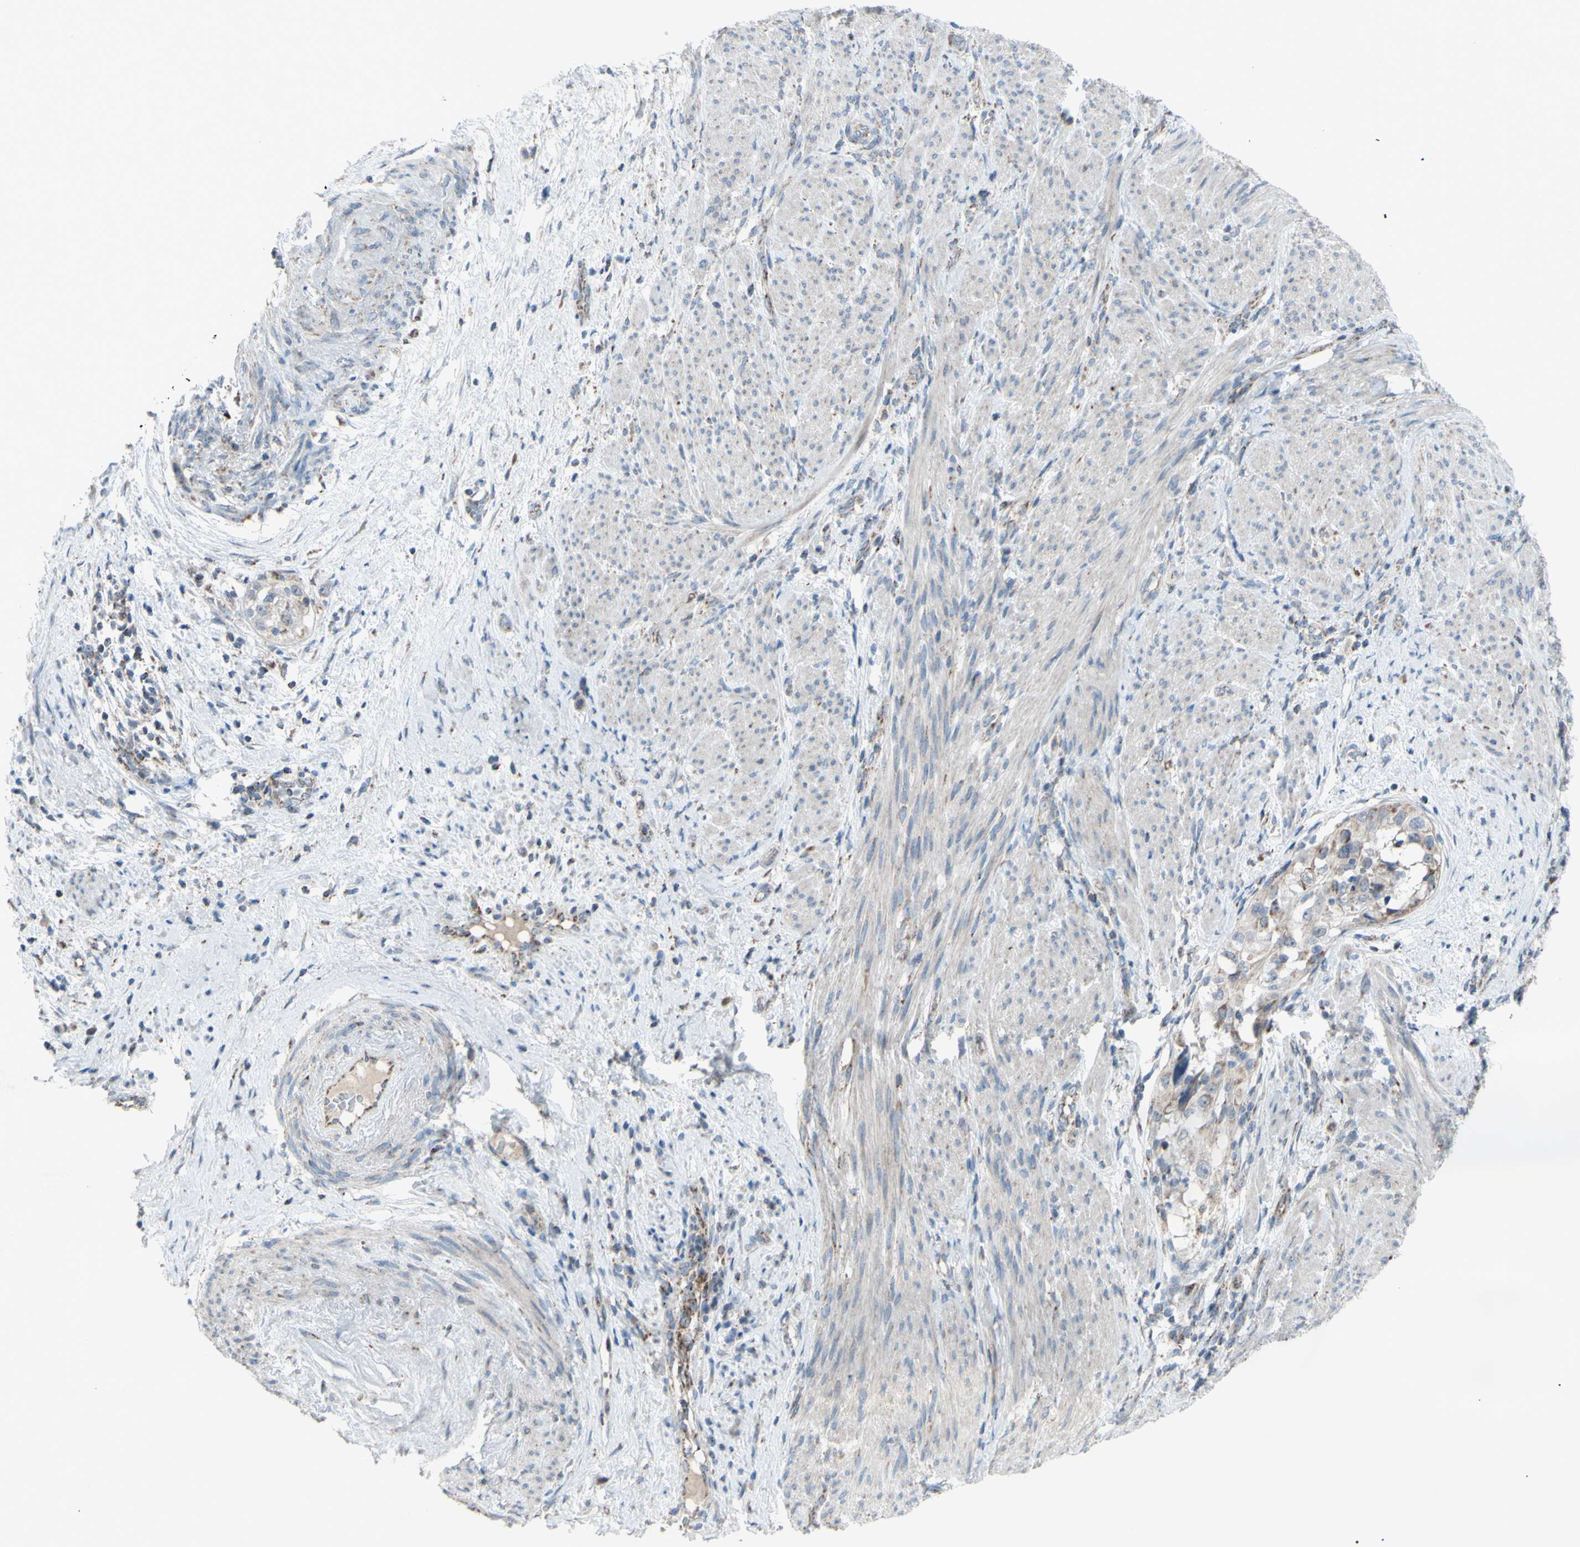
{"staining": {"intensity": "weak", "quantity": ">75%", "location": "cytoplasmic/membranous"}, "tissue": "endometrial cancer", "cell_type": "Tumor cells", "image_type": "cancer", "snomed": [{"axis": "morphology", "description": "Adenocarcinoma, NOS"}, {"axis": "topography", "description": "Endometrium"}], "caption": "Protein expression analysis of adenocarcinoma (endometrial) shows weak cytoplasmic/membranous staining in about >75% of tumor cells.", "gene": "GLT8D1", "patient": {"sex": "female", "age": 85}}